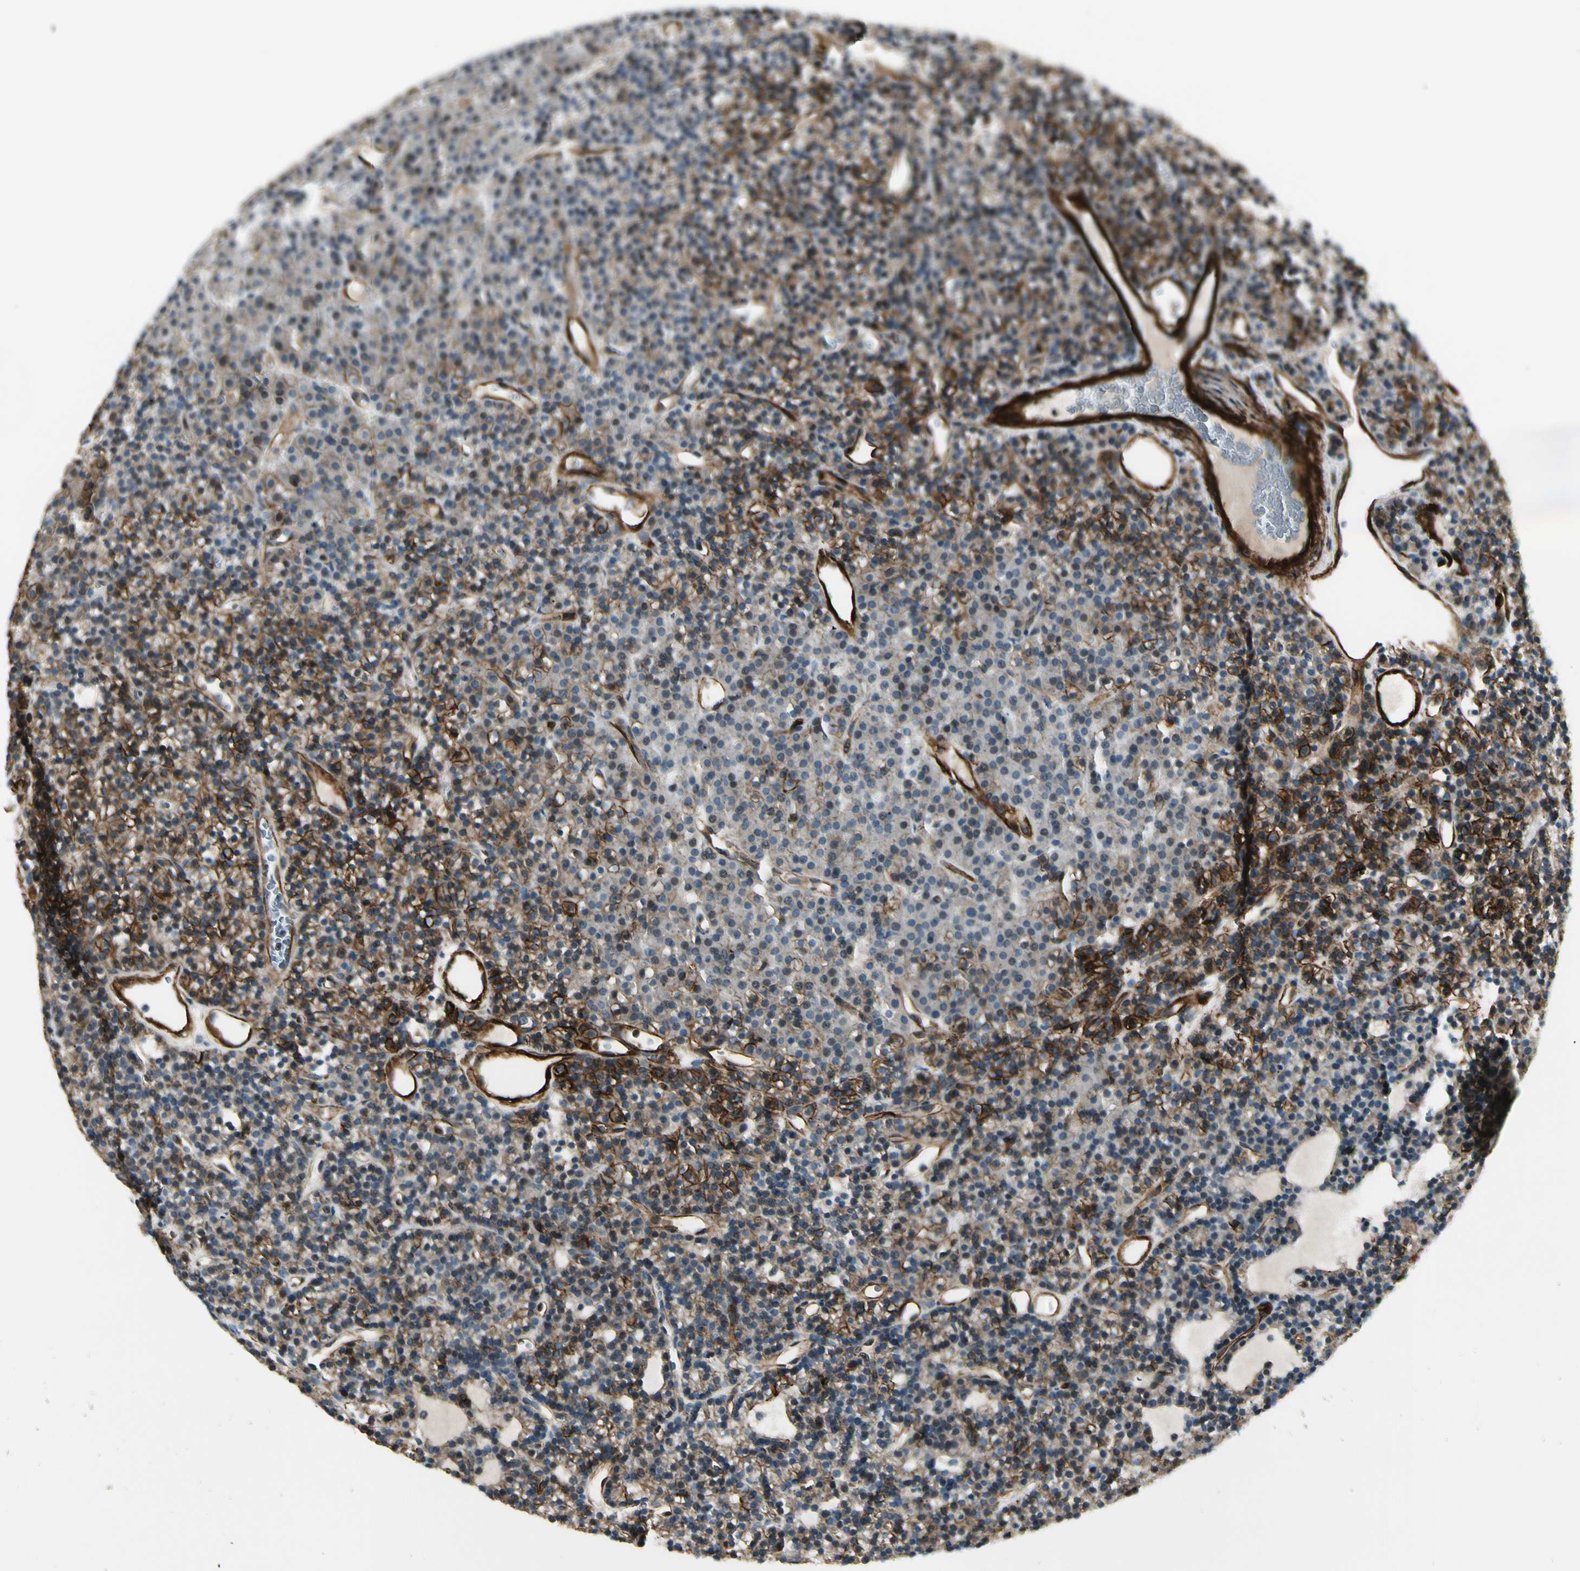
{"staining": {"intensity": "moderate", "quantity": "<25%", "location": "cytoplasmic/membranous"}, "tissue": "parathyroid gland", "cell_type": "Glandular cells", "image_type": "normal", "snomed": [{"axis": "morphology", "description": "Normal tissue, NOS"}, {"axis": "morphology", "description": "Hyperplasia, NOS"}, {"axis": "topography", "description": "Parathyroid gland"}], "caption": "Benign parathyroid gland was stained to show a protein in brown. There is low levels of moderate cytoplasmic/membranous staining in about <25% of glandular cells.", "gene": "MCAM", "patient": {"sex": "male", "age": 44}}